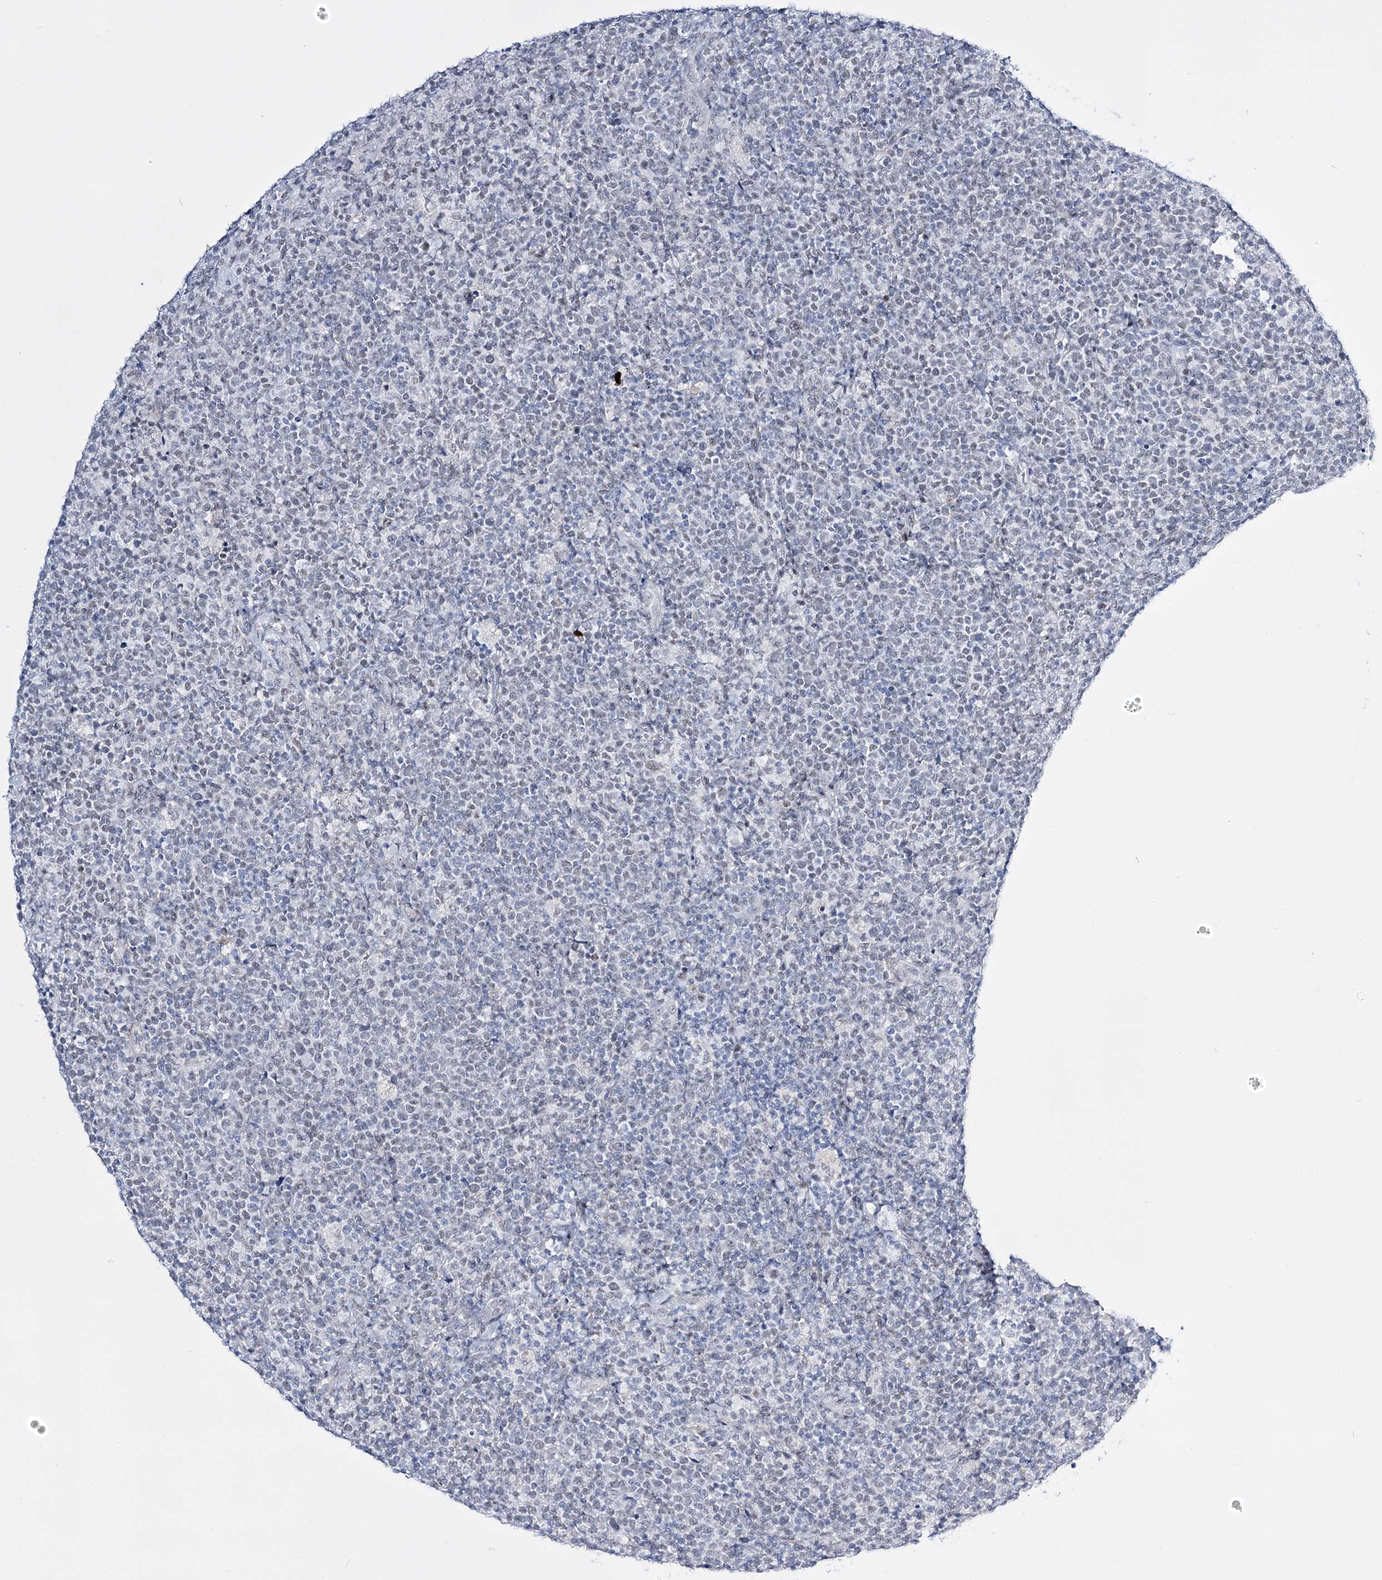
{"staining": {"intensity": "negative", "quantity": "none", "location": "none"}, "tissue": "lymphoma", "cell_type": "Tumor cells", "image_type": "cancer", "snomed": [{"axis": "morphology", "description": "Malignant lymphoma, non-Hodgkin's type, High grade"}, {"axis": "topography", "description": "Lymph node"}], "caption": "Immunohistochemistry (IHC) photomicrograph of malignant lymphoma, non-Hodgkin's type (high-grade) stained for a protein (brown), which displays no positivity in tumor cells.", "gene": "RBM15B", "patient": {"sex": "male", "age": 61}}